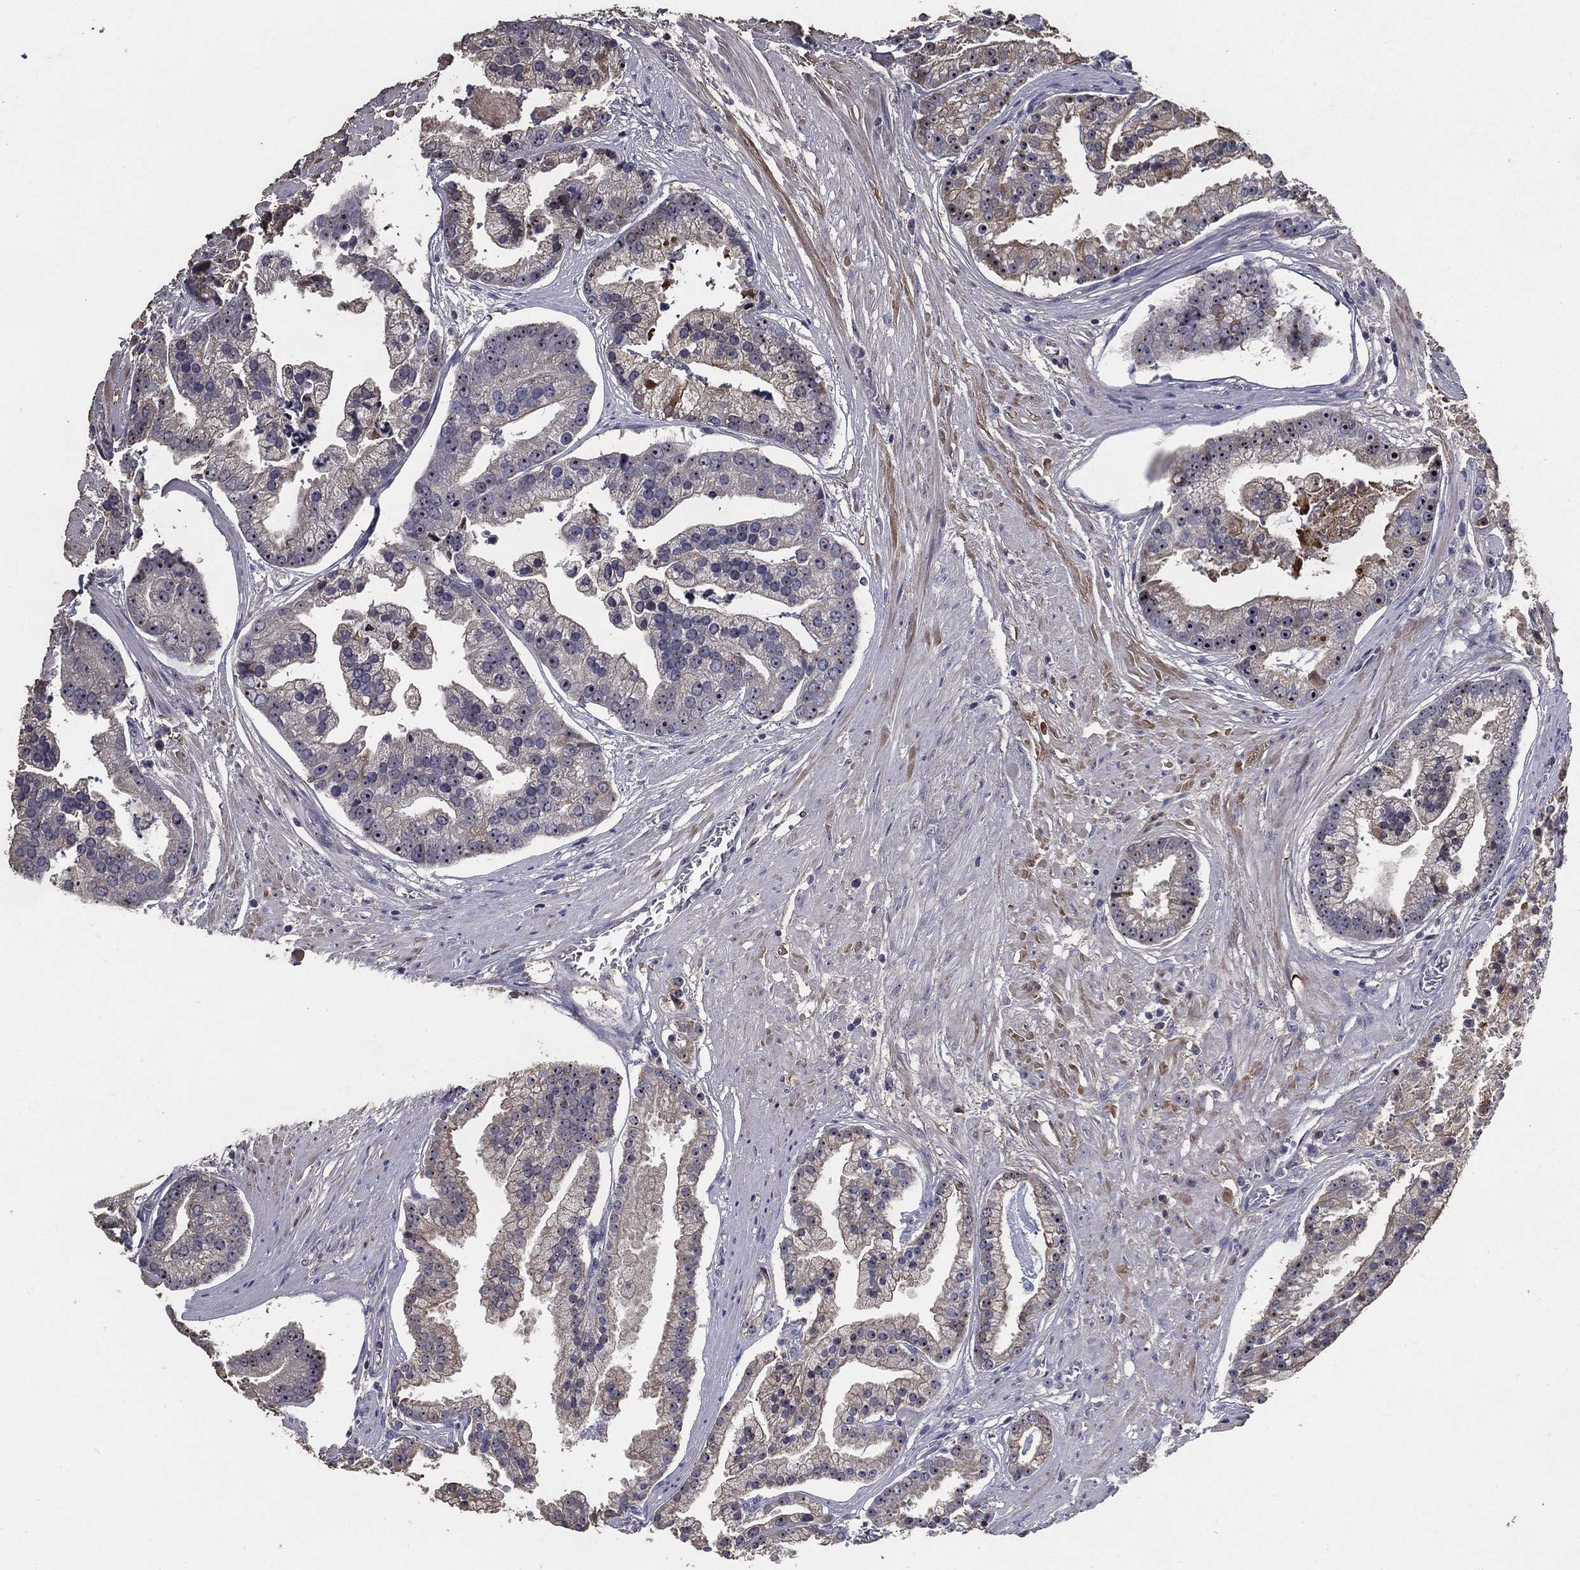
{"staining": {"intensity": "moderate", "quantity": "<25%", "location": "nuclear"}, "tissue": "prostate cancer", "cell_type": "Tumor cells", "image_type": "cancer", "snomed": [{"axis": "morphology", "description": "Adenocarcinoma, NOS"}, {"axis": "topography", "description": "Prostate and seminal vesicle, NOS"}, {"axis": "topography", "description": "Prostate"}], "caption": "Adenocarcinoma (prostate) was stained to show a protein in brown. There is low levels of moderate nuclear staining in about <25% of tumor cells.", "gene": "EFNA1", "patient": {"sex": "male", "age": 44}}